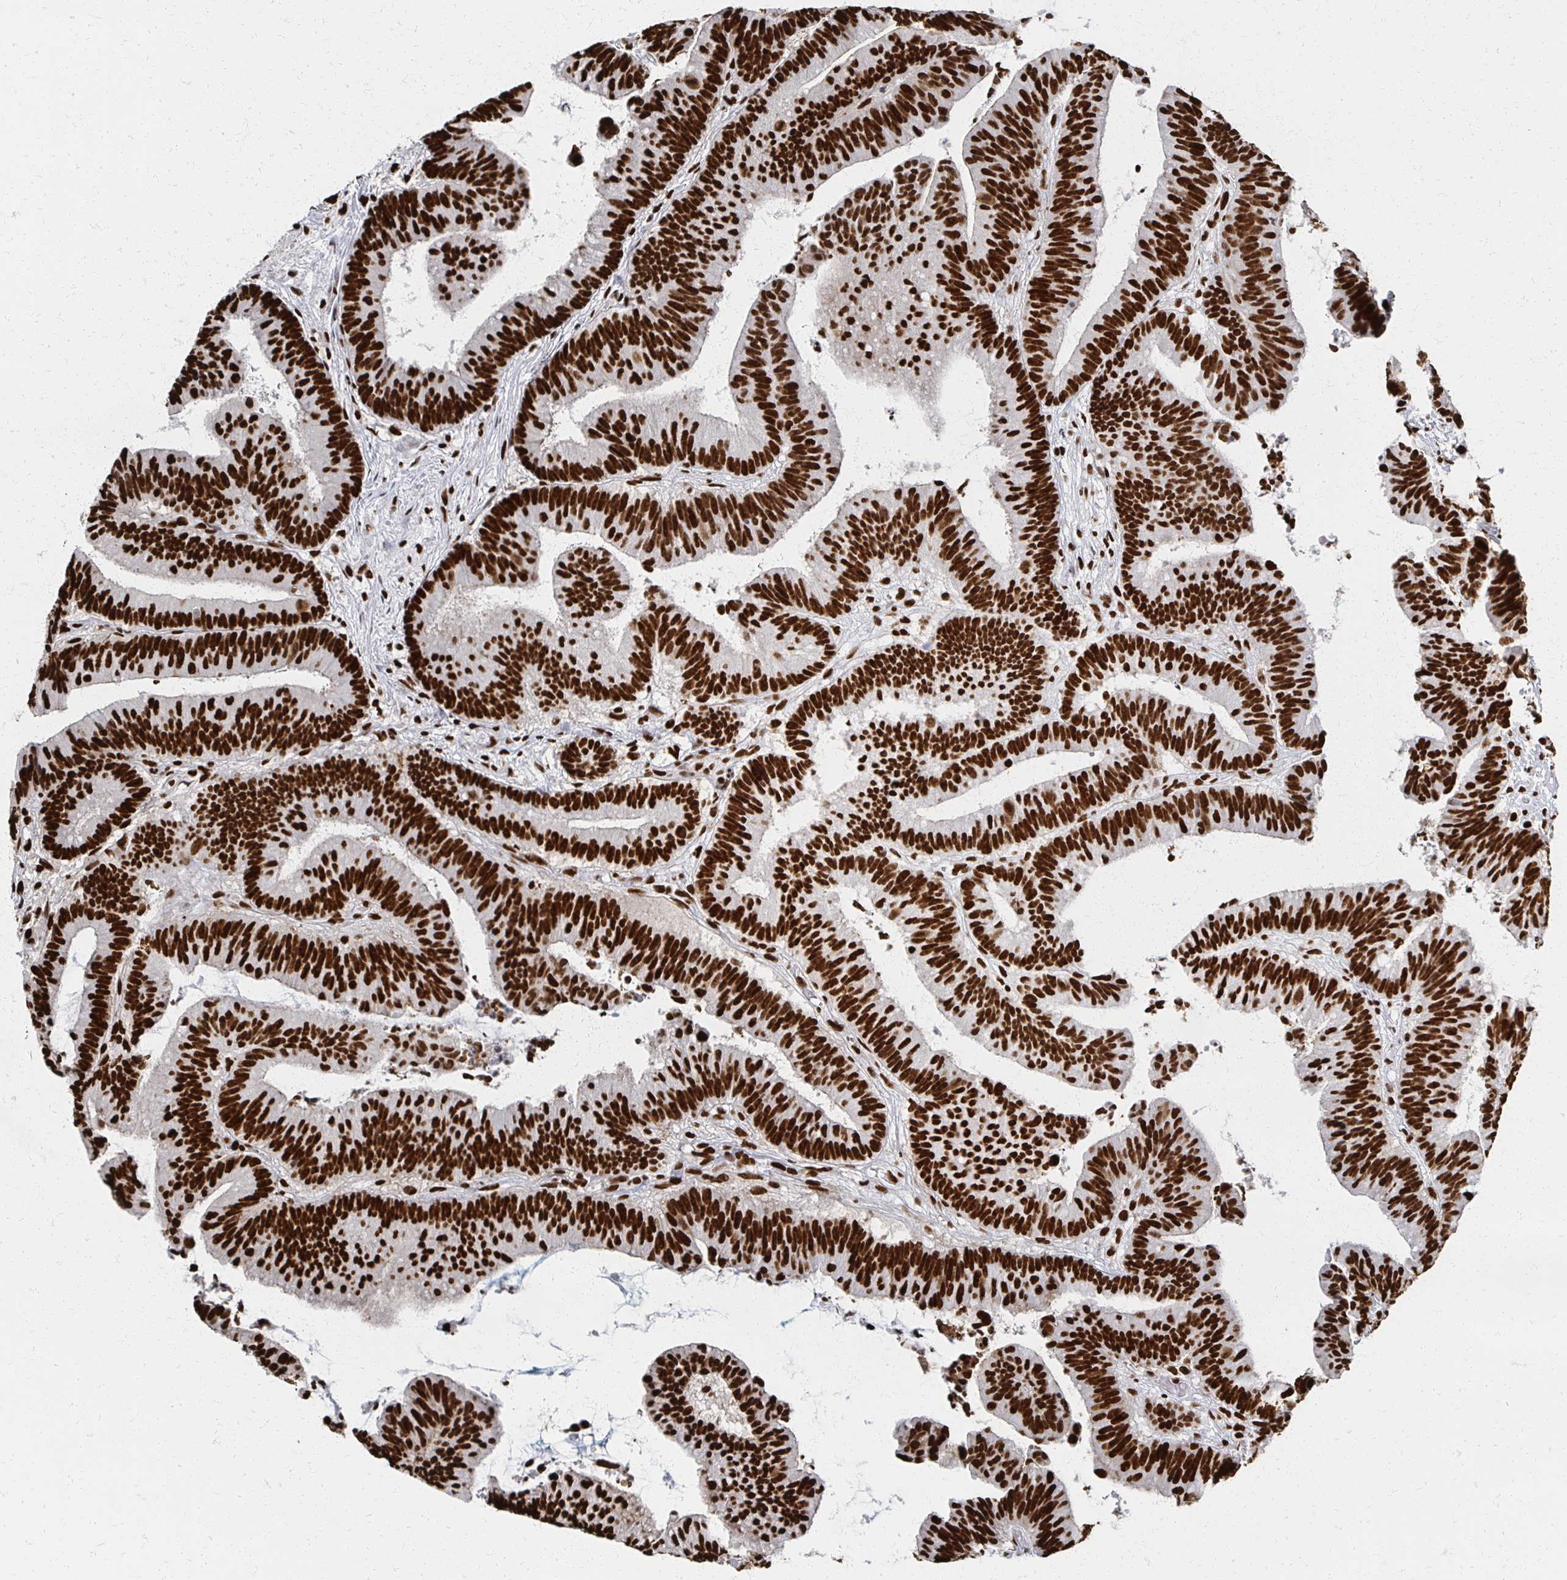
{"staining": {"intensity": "strong", "quantity": ">75%", "location": "nuclear"}, "tissue": "colorectal cancer", "cell_type": "Tumor cells", "image_type": "cancer", "snomed": [{"axis": "morphology", "description": "Adenocarcinoma, NOS"}, {"axis": "topography", "description": "Colon"}], "caption": "Protein positivity by immunohistochemistry (IHC) demonstrates strong nuclear positivity in about >75% of tumor cells in adenocarcinoma (colorectal).", "gene": "RBBP7", "patient": {"sex": "female", "age": 78}}